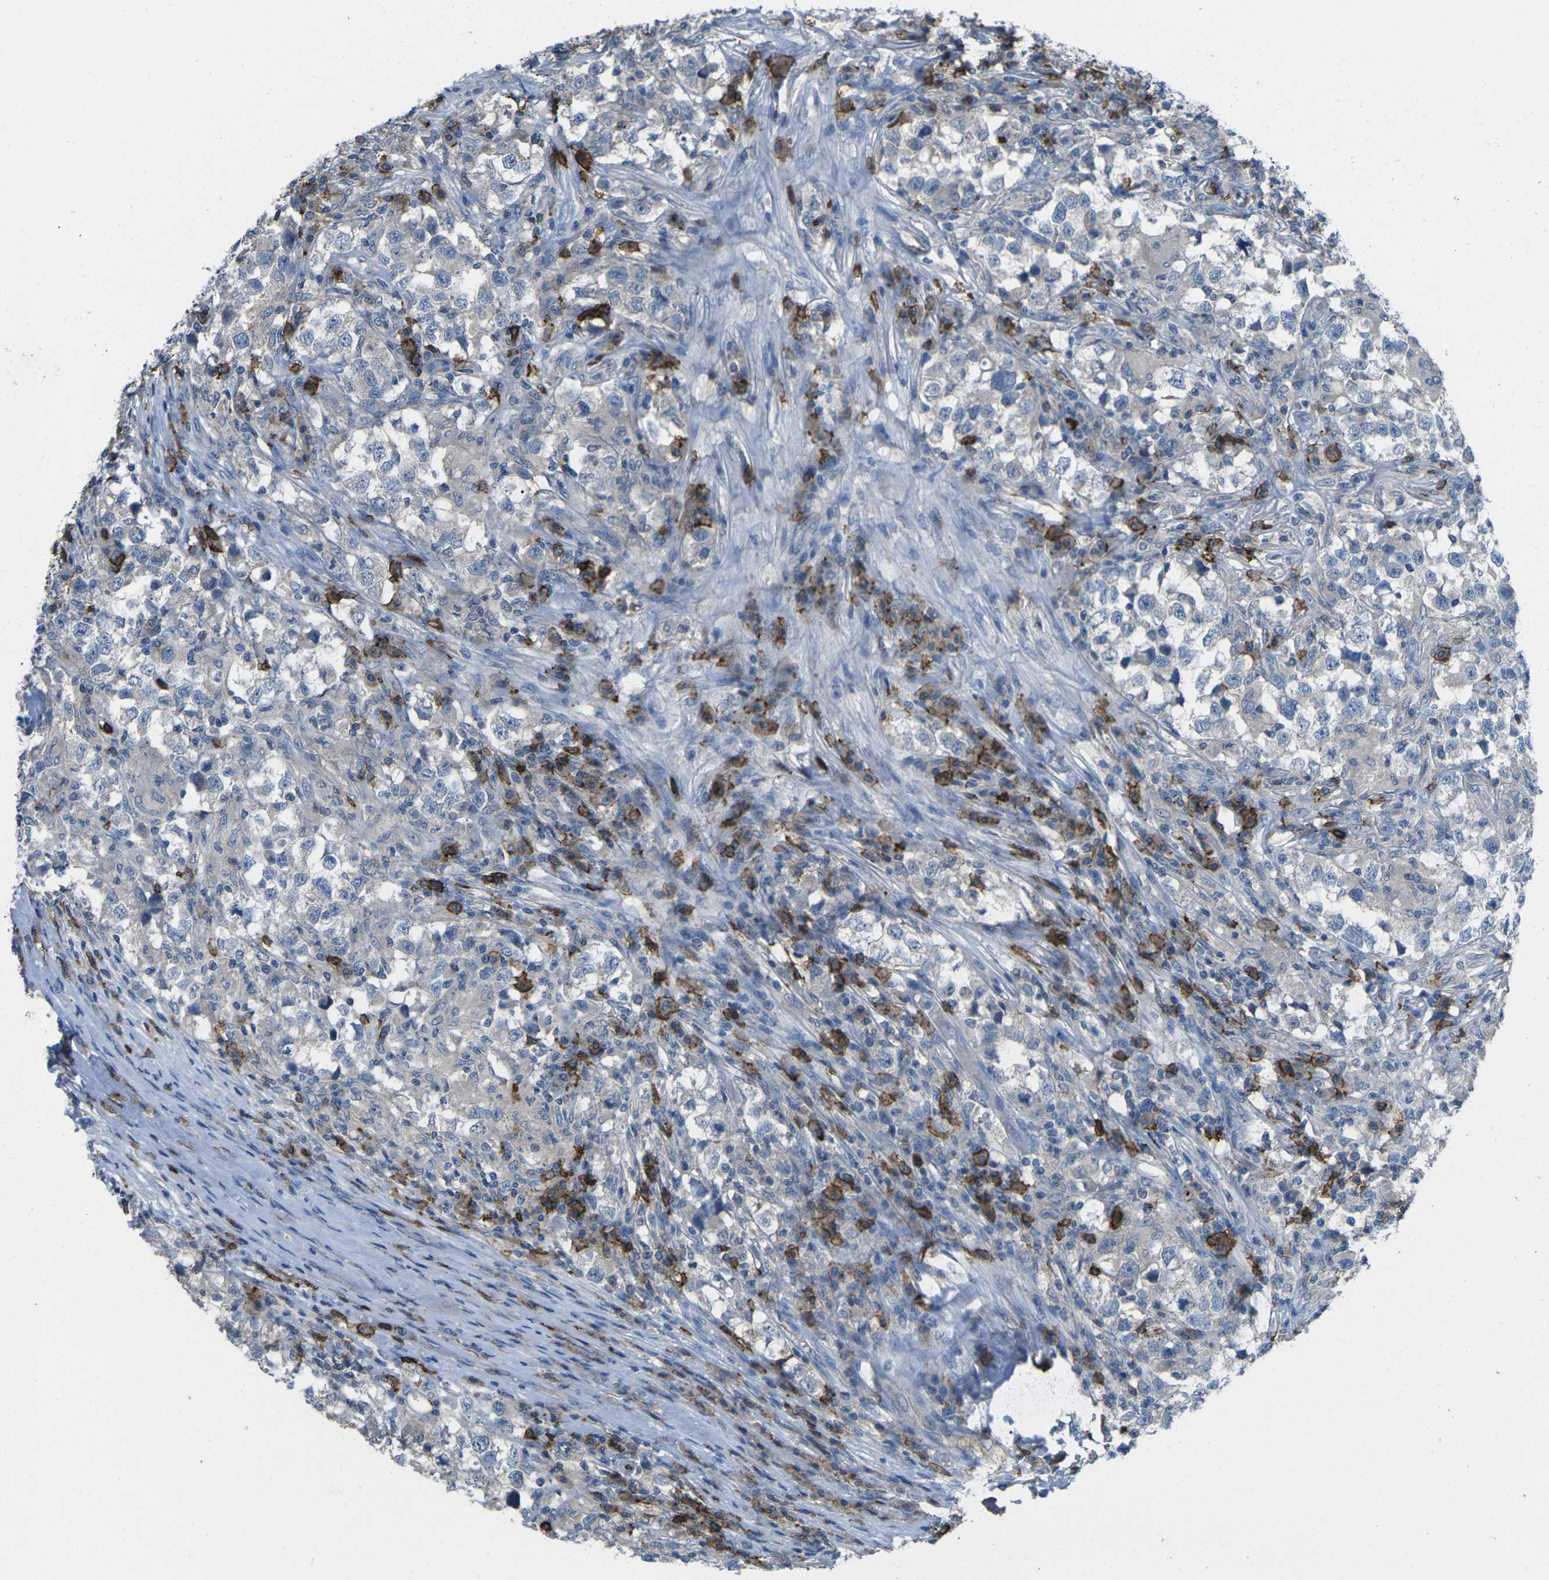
{"staining": {"intensity": "negative", "quantity": "none", "location": "none"}, "tissue": "testis cancer", "cell_type": "Tumor cells", "image_type": "cancer", "snomed": [{"axis": "morphology", "description": "Carcinoma, Embryonal, NOS"}, {"axis": "topography", "description": "Testis"}], "caption": "Histopathology image shows no significant protein expression in tumor cells of testis cancer.", "gene": "CD19", "patient": {"sex": "male", "age": 21}}